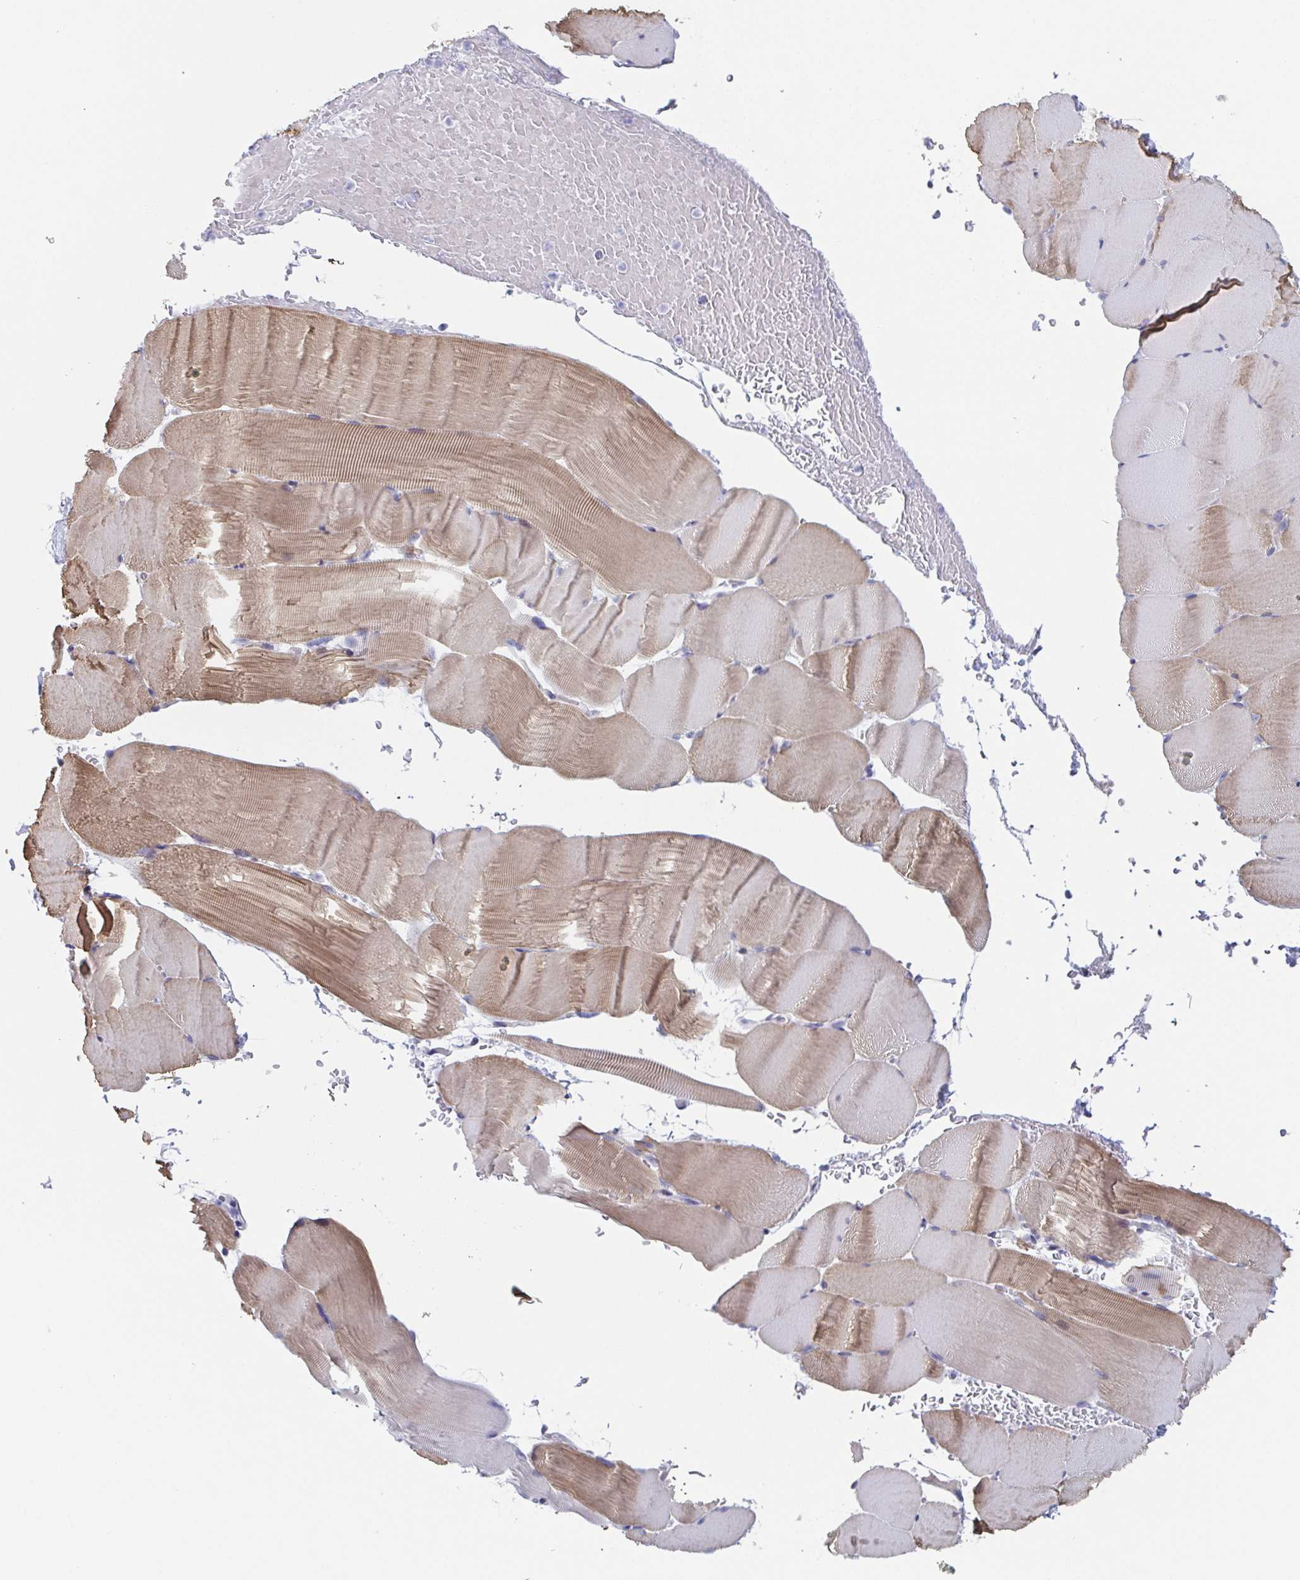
{"staining": {"intensity": "moderate", "quantity": "<25%", "location": "cytoplasmic/membranous"}, "tissue": "skeletal muscle", "cell_type": "Myocytes", "image_type": "normal", "snomed": [{"axis": "morphology", "description": "Normal tissue, NOS"}, {"axis": "topography", "description": "Skeletal muscle"}], "caption": "A high-resolution photomicrograph shows immunohistochemistry (IHC) staining of benign skeletal muscle, which demonstrates moderate cytoplasmic/membranous positivity in approximately <25% of myocytes. Immunohistochemistry (ihc) stains the protein of interest in brown and the nuclei are stained blue.", "gene": "ZFP64", "patient": {"sex": "female", "age": 37}}